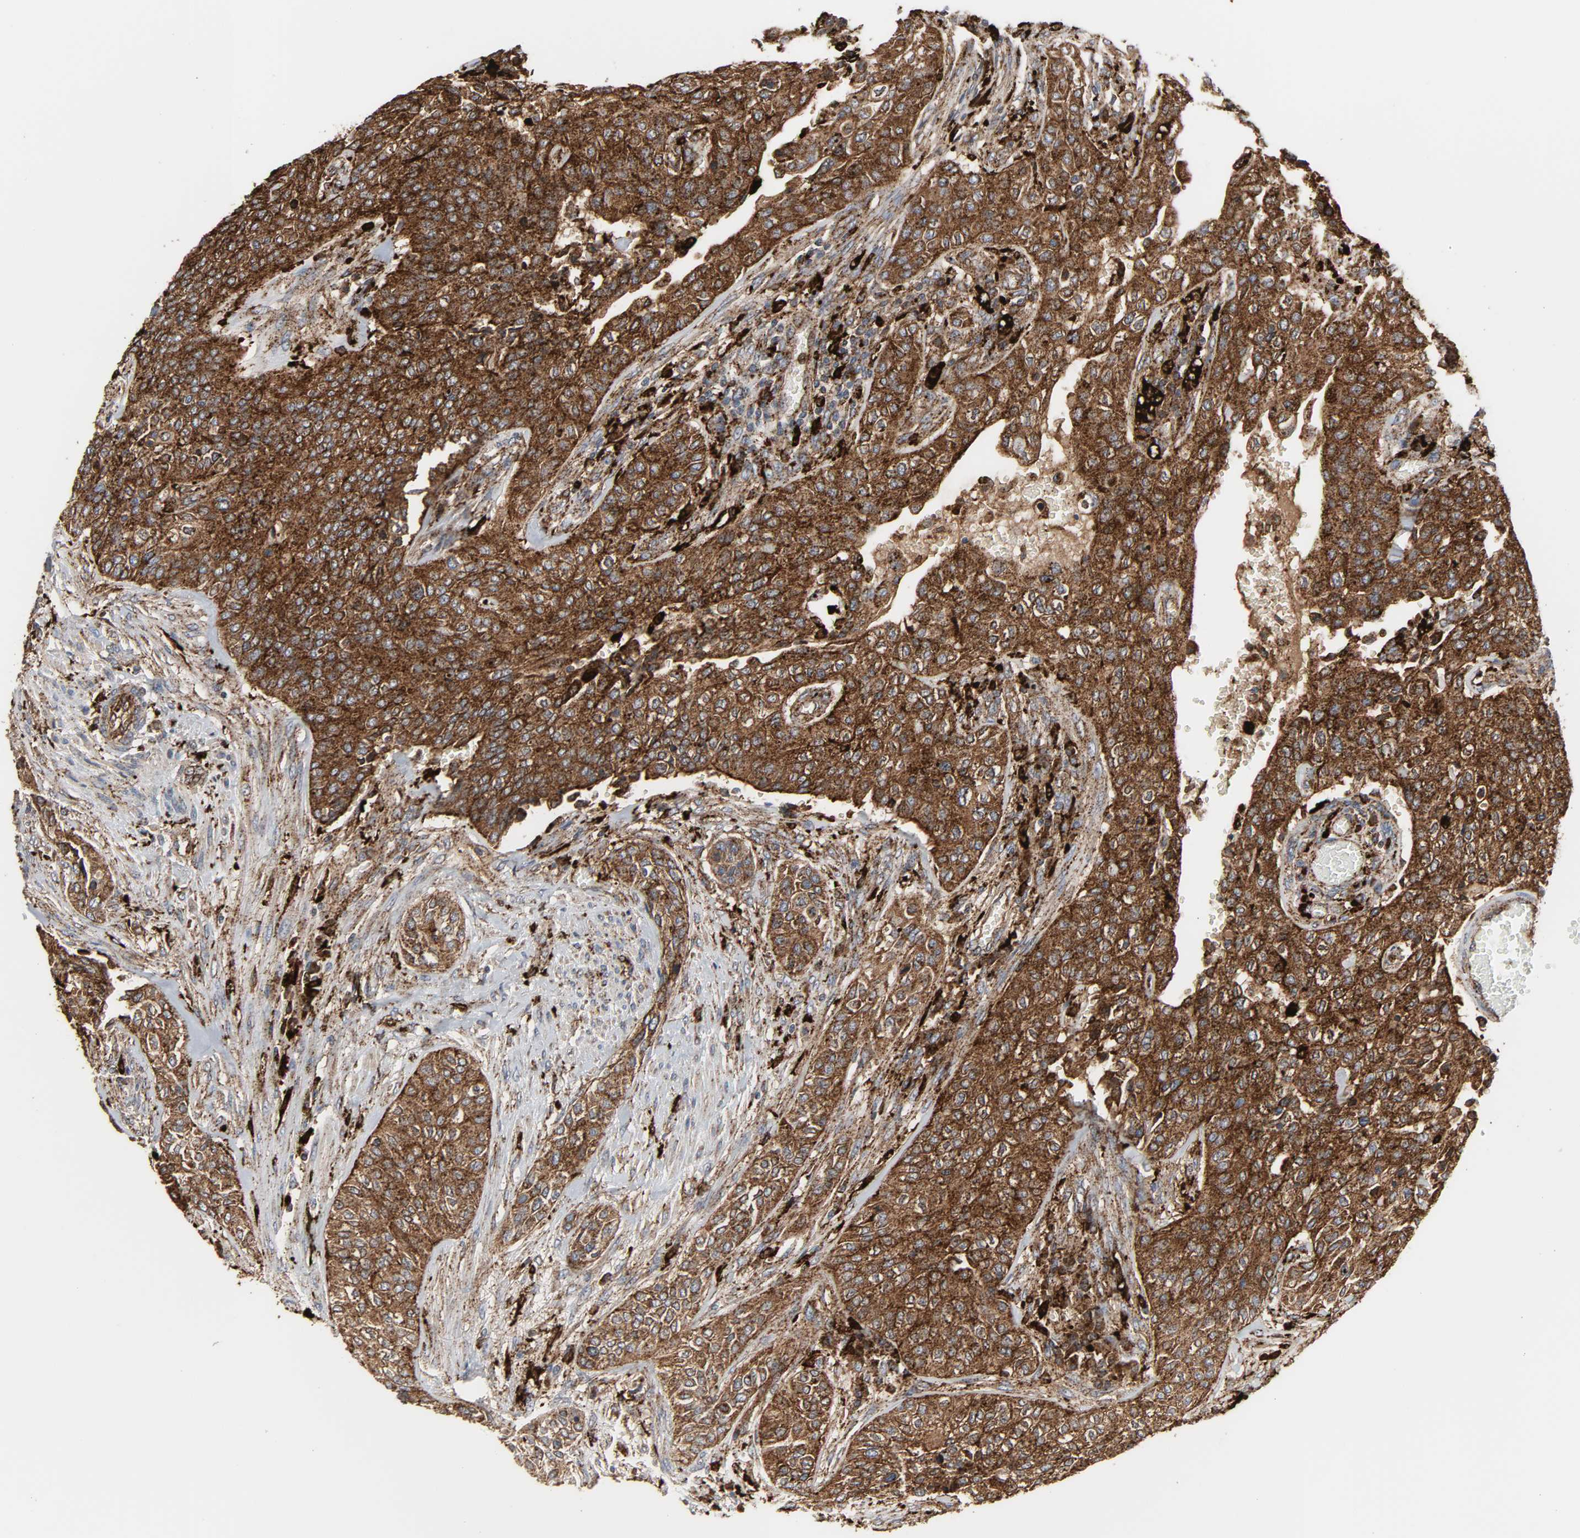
{"staining": {"intensity": "strong", "quantity": ">75%", "location": "cytoplasmic/membranous"}, "tissue": "urothelial cancer", "cell_type": "Tumor cells", "image_type": "cancer", "snomed": [{"axis": "morphology", "description": "Urothelial carcinoma, High grade"}, {"axis": "topography", "description": "Urinary bladder"}], "caption": "The immunohistochemical stain highlights strong cytoplasmic/membranous positivity in tumor cells of high-grade urothelial carcinoma tissue. (brown staining indicates protein expression, while blue staining denotes nuclei).", "gene": "PSAP", "patient": {"sex": "male", "age": 74}}